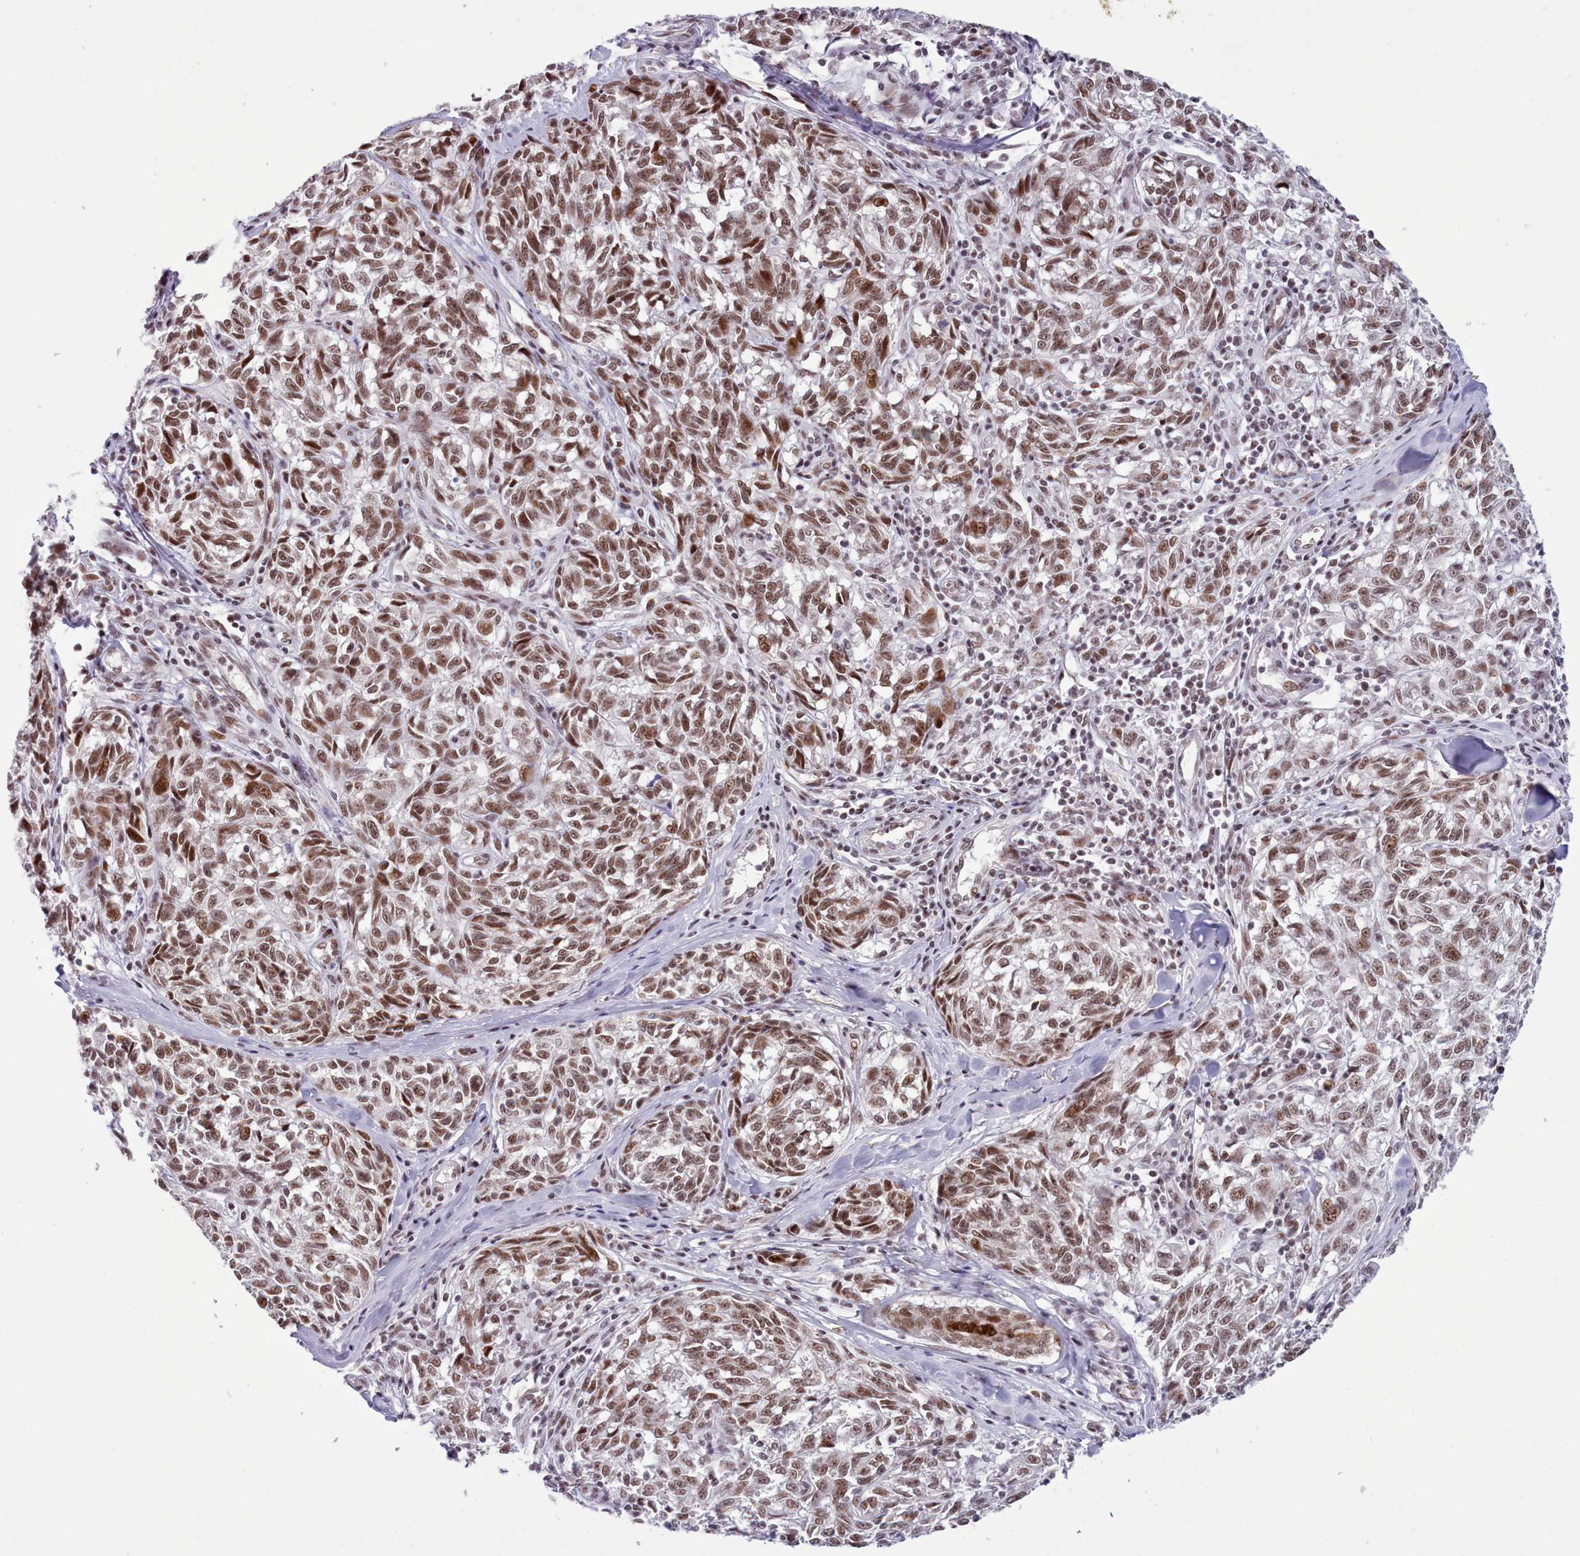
{"staining": {"intensity": "moderate", "quantity": ">75%", "location": "nuclear"}, "tissue": "melanoma", "cell_type": "Tumor cells", "image_type": "cancer", "snomed": [{"axis": "morphology", "description": "Normal tissue, NOS"}, {"axis": "morphology", "description": "Malignant melanoma, NOS"}, {"axis": "topography", "description": "Skin"}], "caption": "There is medium levels of moderate nuclear expression in tumor cells of malignant melanoma, as demonstrated by immunohistochemical staining (brown color).", "gene": "RFX1", "patient": {"sex": "female", "age": 64}}